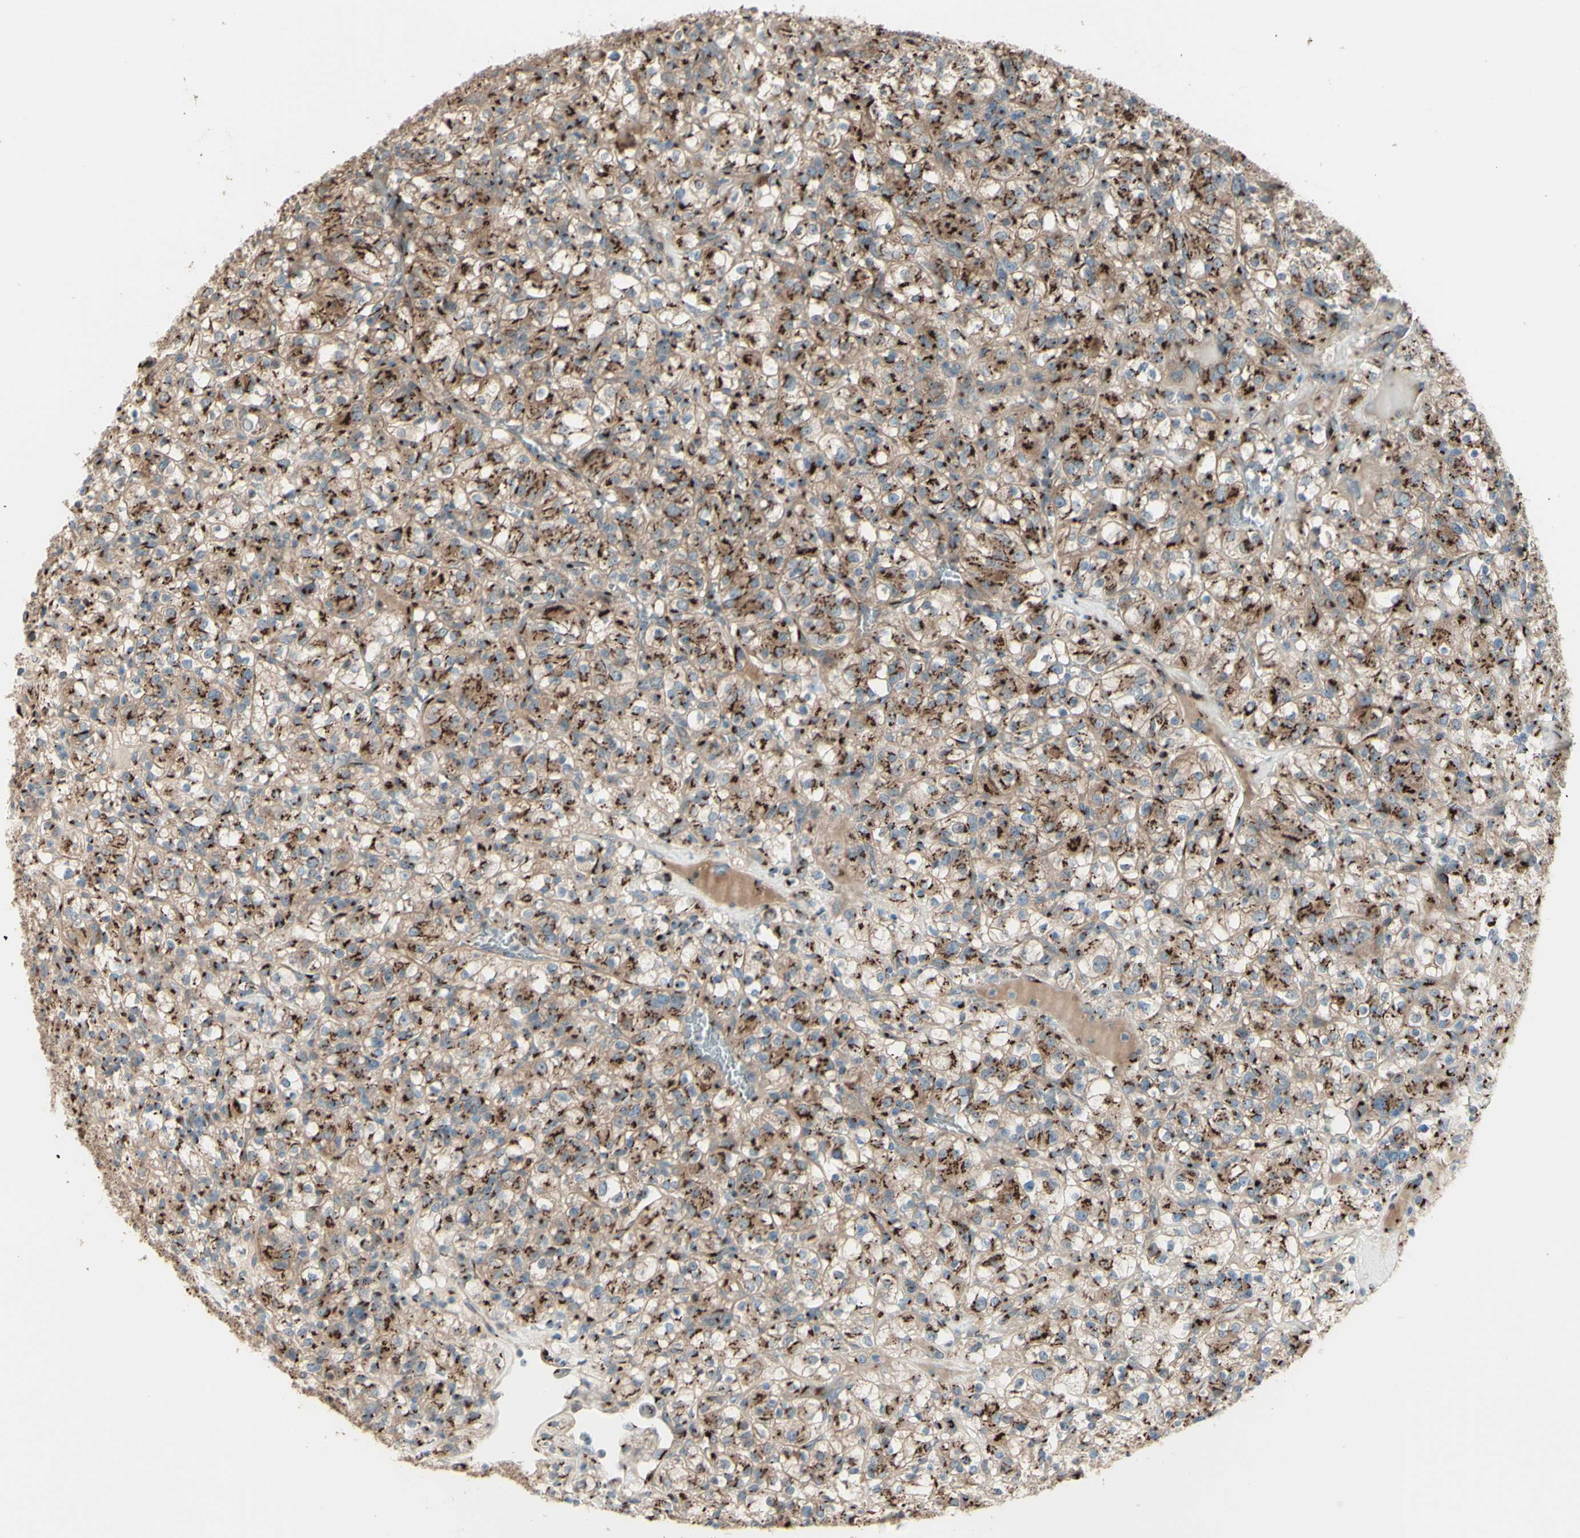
{"staining": {"intensity": "moderate", "quantity": ">75%", "location": "cytoplasmic/membranous"}, "tissue": "renal cancer", "cell_type": "Tumor cells", "image_type": "cancer", "snomed": [{"axis": "morphology", "description": "Normal tissue, NOS"}, {"axis": "morphology", "description": "Adenocarcinoma, NOS"}, {"axis": "topography", "description": "Kidney"}], "caption": "High-power microscopy captured an IHC micrograph of renal adenocarcinoma, revealing moderate cytoplasmic/membranous expression in approximately >75% of tumor cells. (Stains: DAB in brown, nuclei in blue, Microscopy: brightfield microscopy at high magnification).", "gene": "BPNT2", "patient": {"sex": "female", "age": 72}}